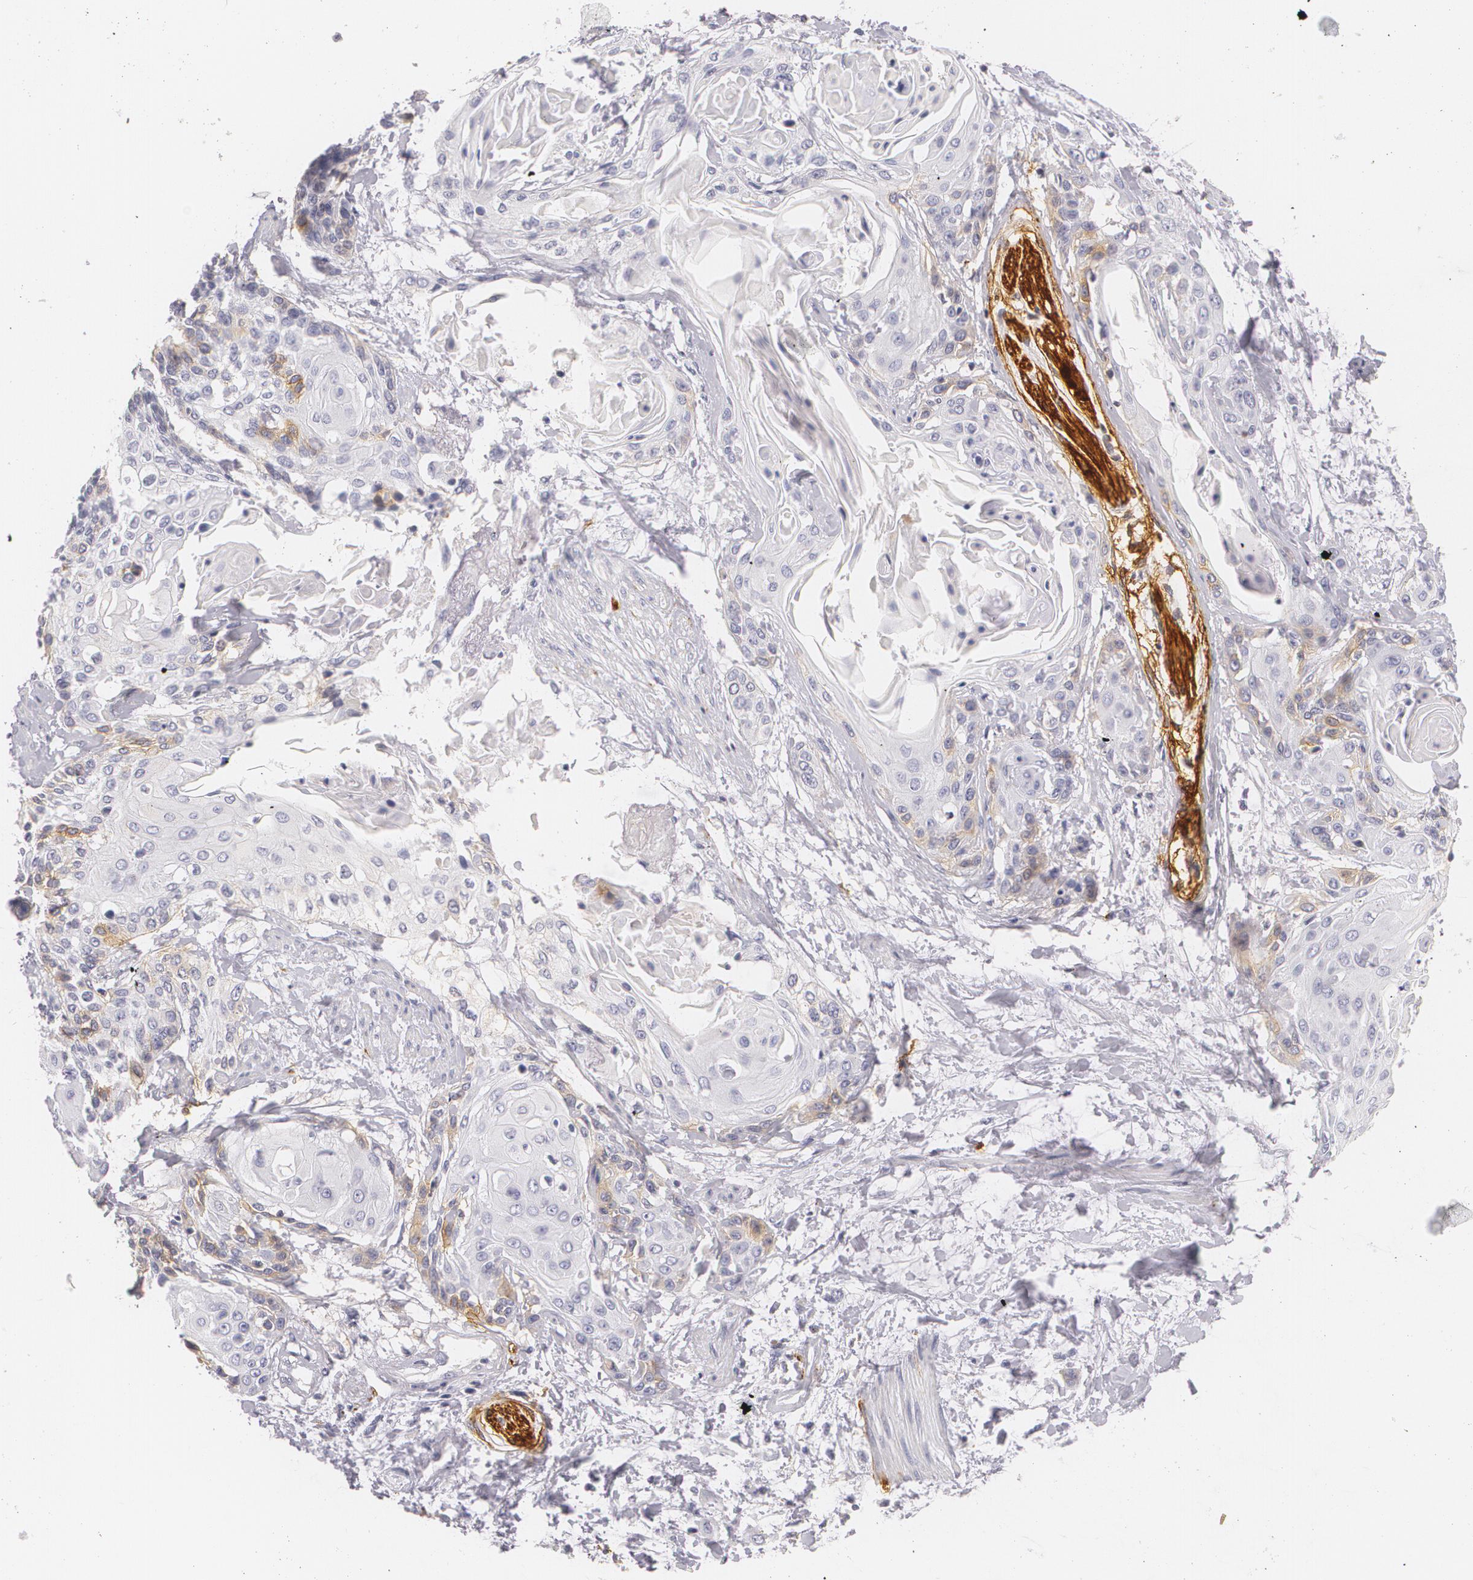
{"staining": {"intensity": "negative", "quantity": "none", "location": "none"}, "tissue": "cervical cancer", "cell_type": "Tumor cells", "image_type": "cancer", "snomed": [{"axis": "morphology", "description": "Squamous cell carcinoma, NOS"}, {"axis": "topography", "description": "Cervix"}], "caption": "The histopathology image shows no significant expression in tumor cells of cervical squamous cell carcinoma.", "gene": "NGFR", "patient": {"sex": "female", "age": 57}}